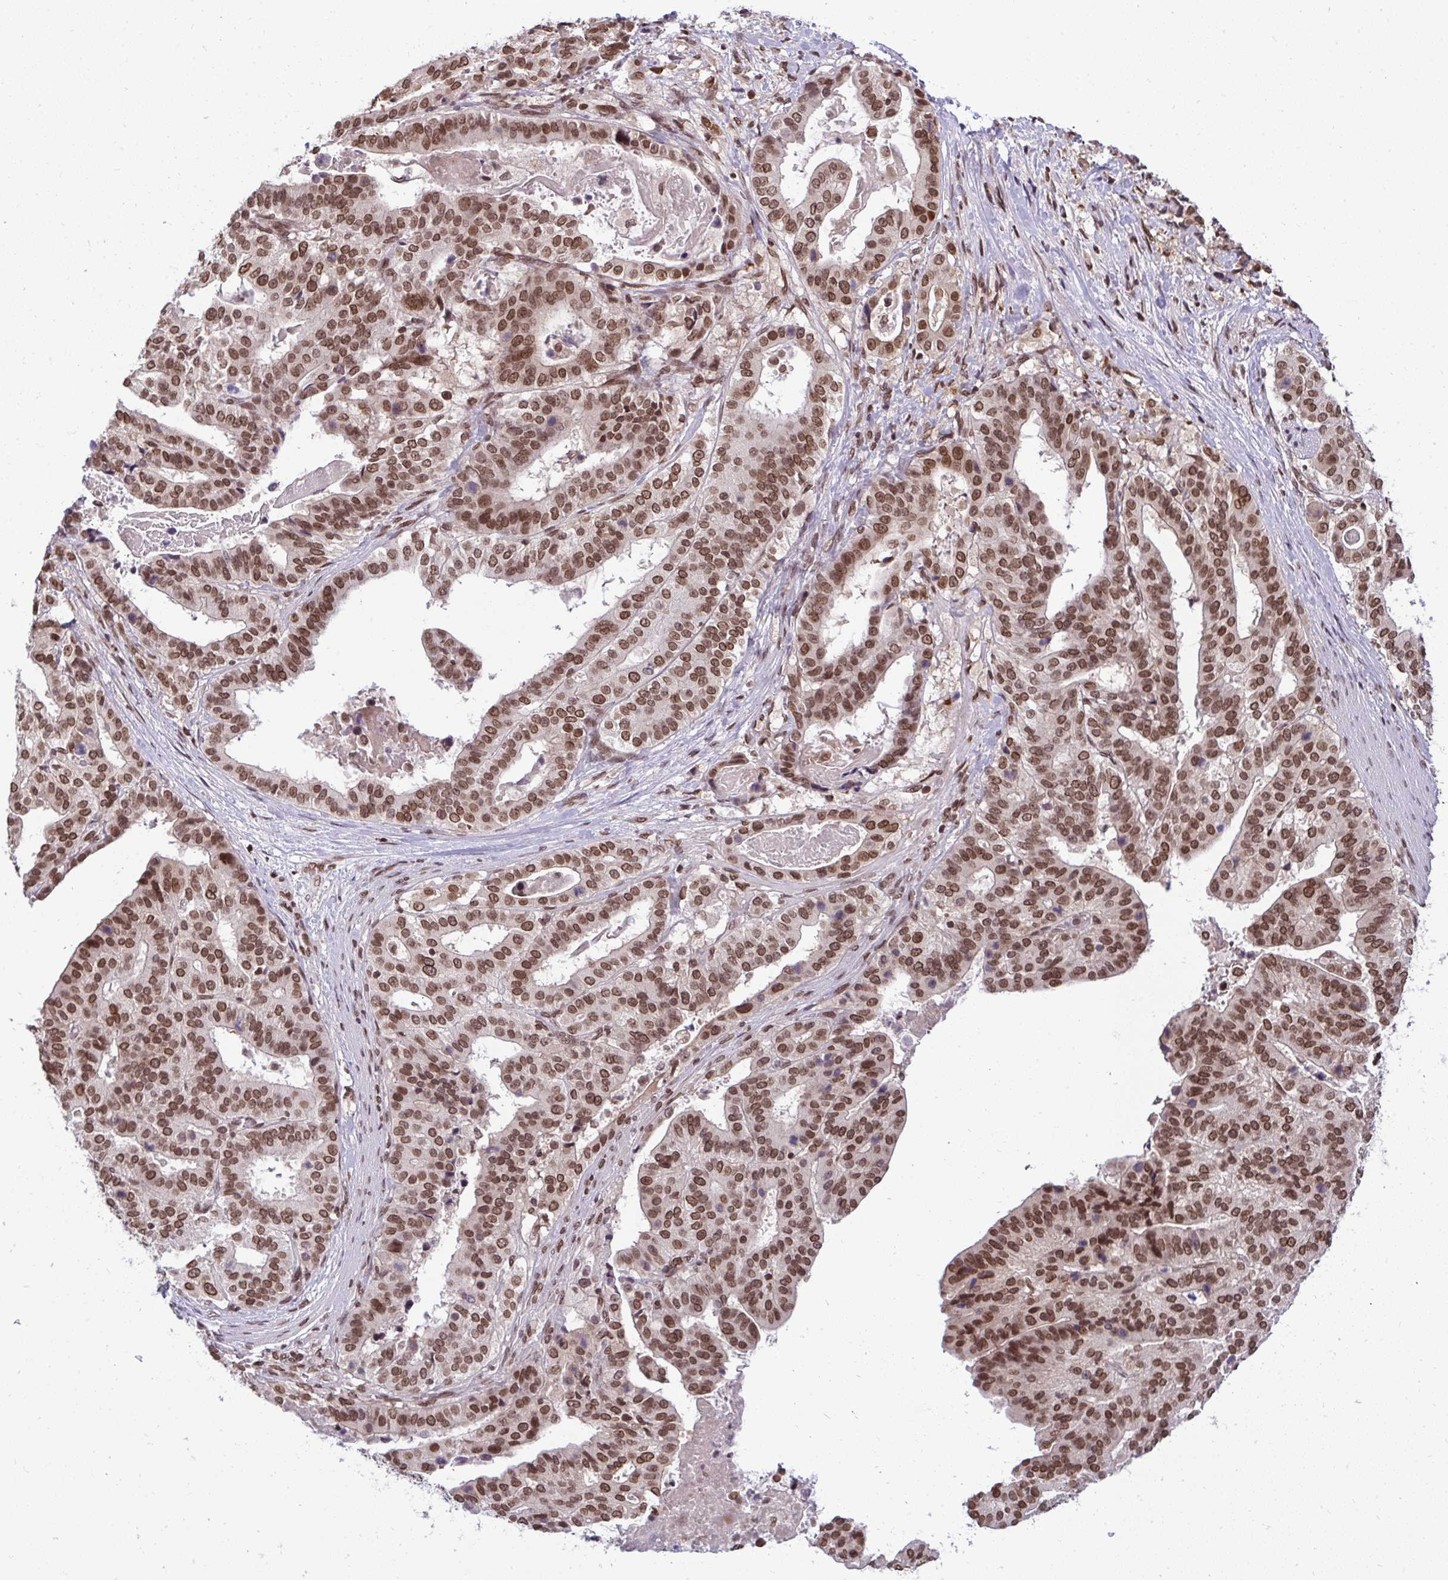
{"staining": {"intensity": "moderate", "quantity": ">75%", "location": "nuclear"}, "tissue": "stomach cancer", "cell_type": "Tumor cells", "image_type": "cancer", "snomed": [{"axis": "morphology", "description": "Adenocarcinoma, NOS"}, {"axis": "topography", "description": "Stomach"}], "caption": "Protein staining displays moderate nuclear expression in approximately >75% of tumor cells in stomach cancer (adenocarcinoma). The staining was performed using DAB (3,3'-diaminobenzidine) to visualize the protein expression in brown, while the nuclei were stained in blue with hematoxylin (Magnification: 20x).", "gene": "JPT1", "patient": {"sex": "male", "age": 48}}